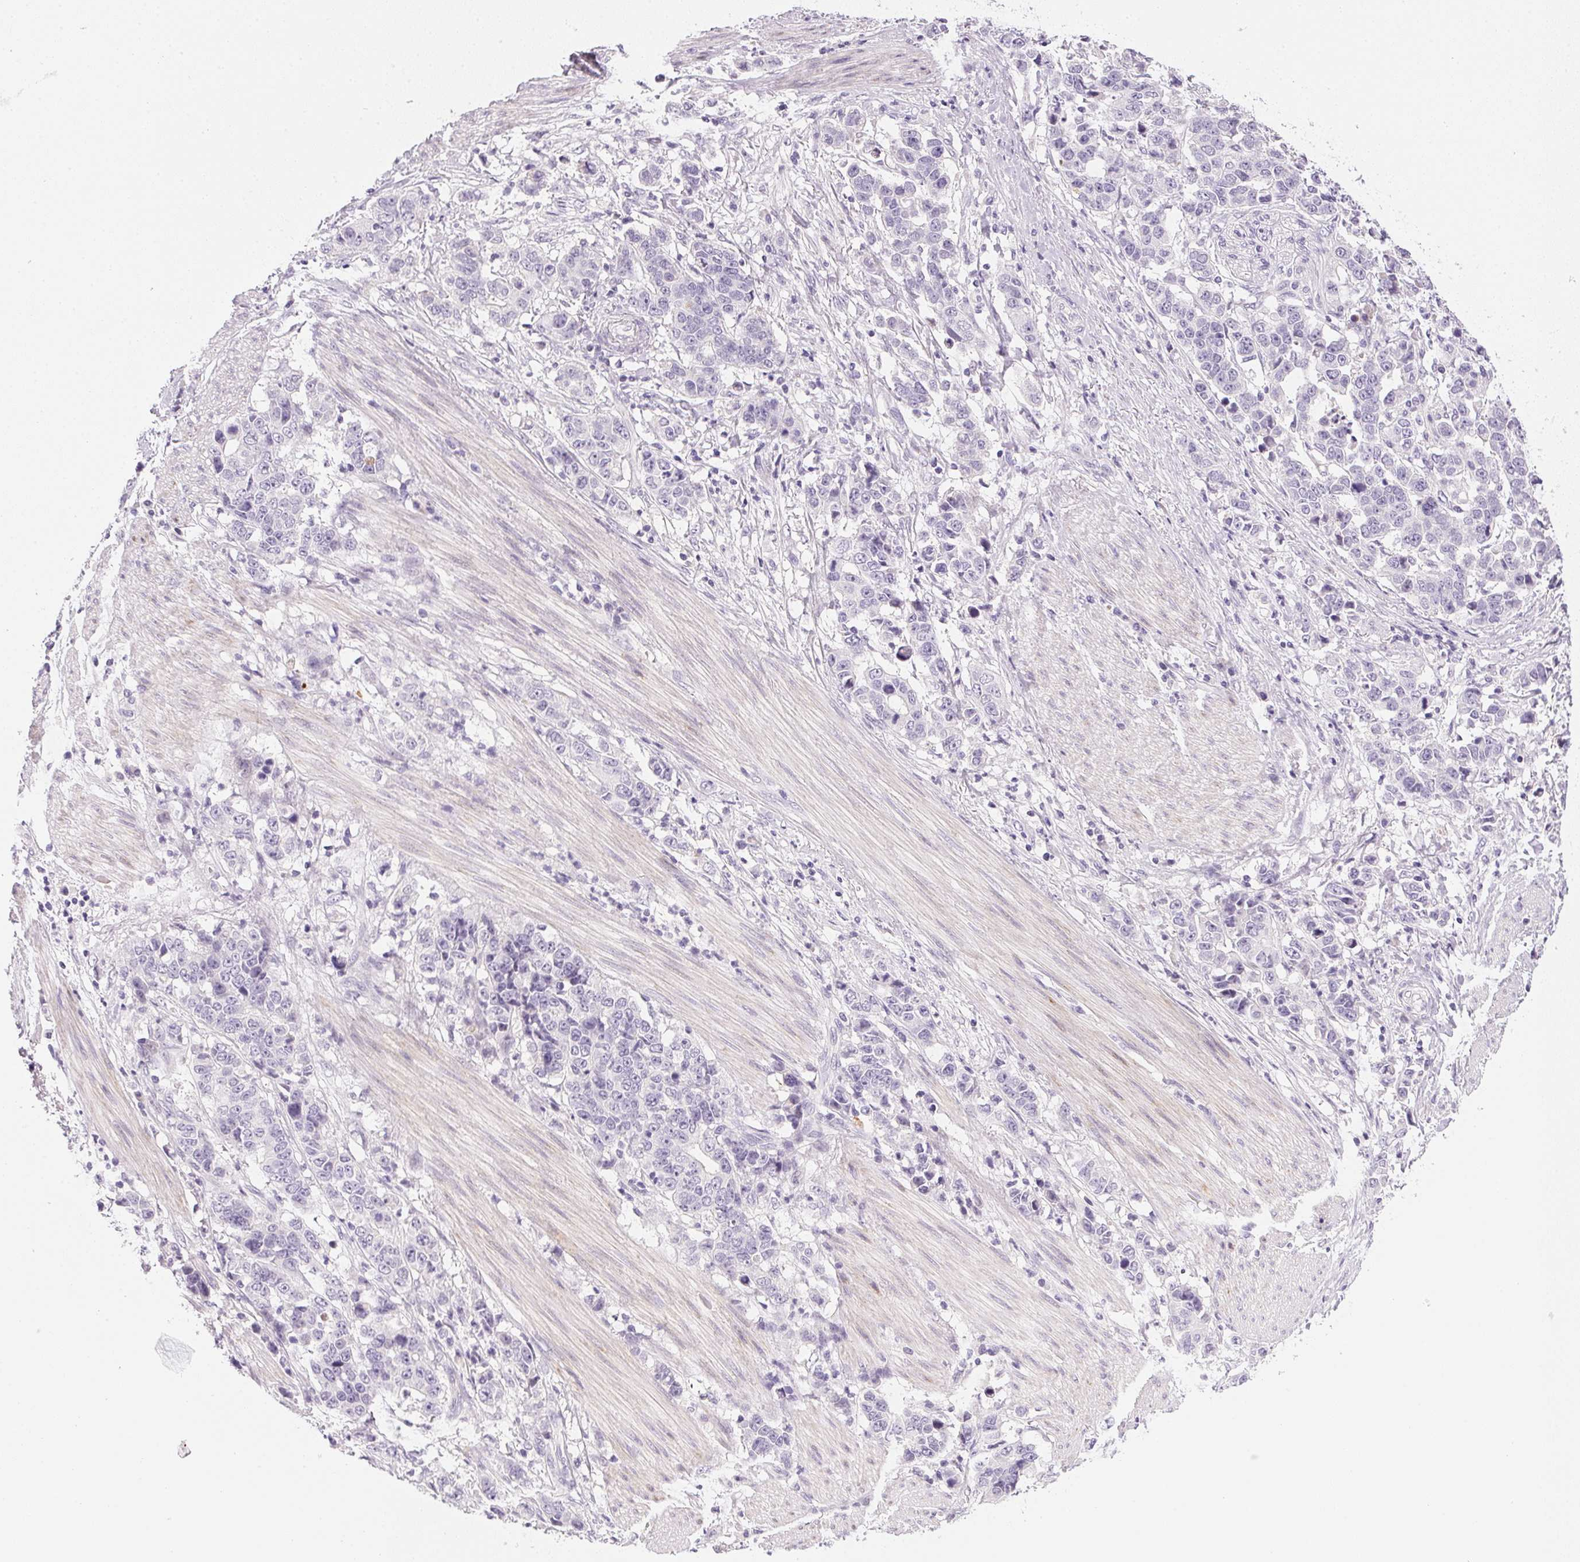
{"staining": {"intensity": "negative", "quantity": "none", "location": "none"}, "tissue": "stomach cancer", "cell_type": "Tumor cells", "image_type": "cancer", "snomed": [{"axis": "morphology", "description": "Adenocarcinoma, NOS"}, {"axis": "topography", "description": "Stomach, upper"}], "caption": "Immunohistochemical staining of human adenocarcinoma (stomach) reveals no significant expression in tumor cells.", "gene": "GSDMC", "patient": {"sex": "male", "age": 69}}